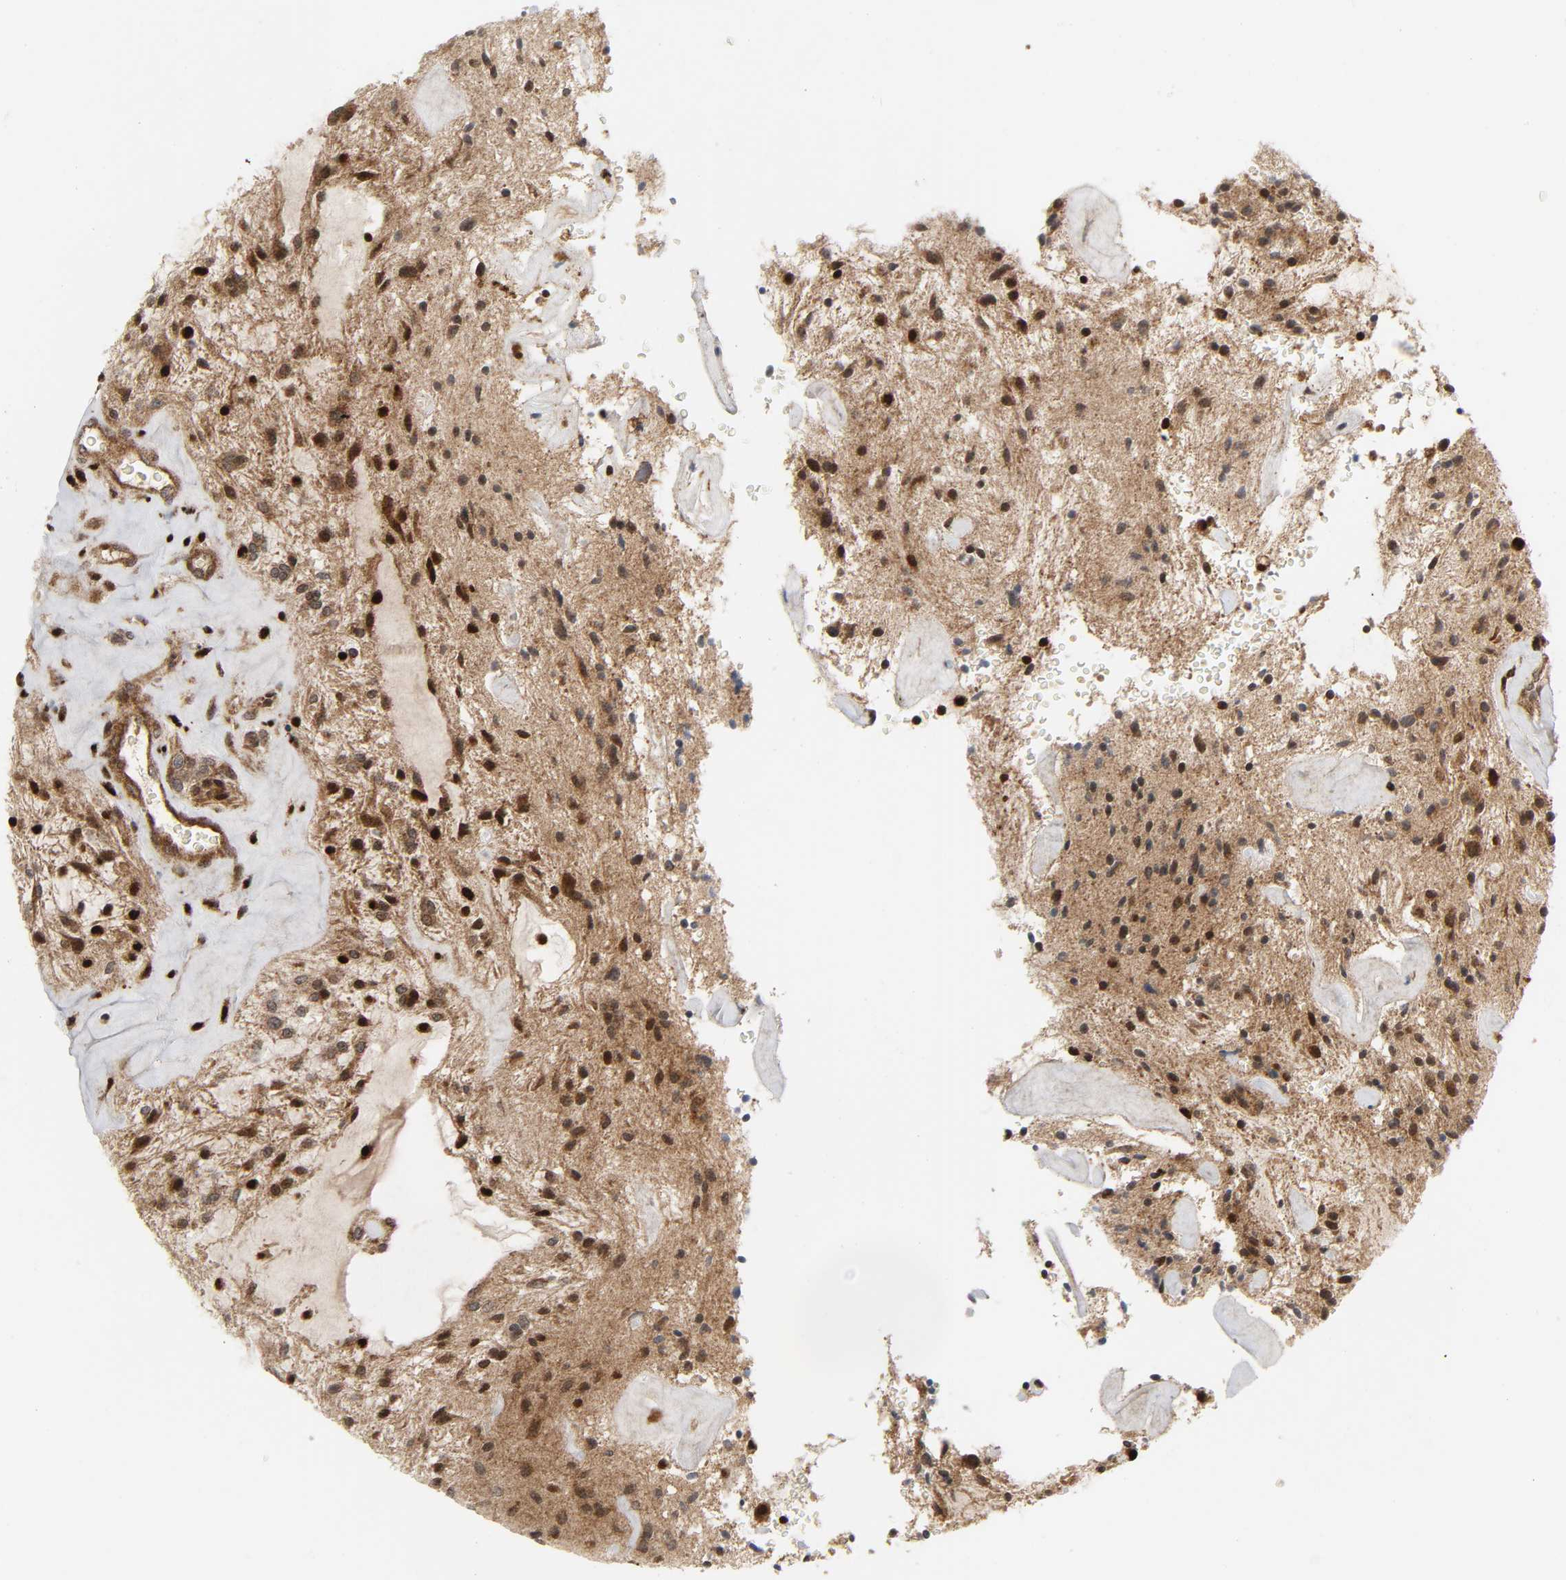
{"staining": {"intensity": "strong", "quantity": ">75%", "location": "cytoplasmic/membranous,nuclear"}, "tissue": "glioma", "cell_type": "Tumor cells", "image_type": "cancer", "snomed": [{"axis": "morphology", "description": "Glioma, malignant, NOS"}, {"axis": "topography", "description": "Cerebellum"}], "caption": "High-magnification brightfield microscopy of malignant glioma stained with DAB (brown) and counterstained with hematoxylin (blue). tumor cells exhibit strong cytoplasmic/membranous and nuclear positivity is identified in about>75% of cells.", "gene": "CHUK", "patient": {"sex": "female", "age": 10}}